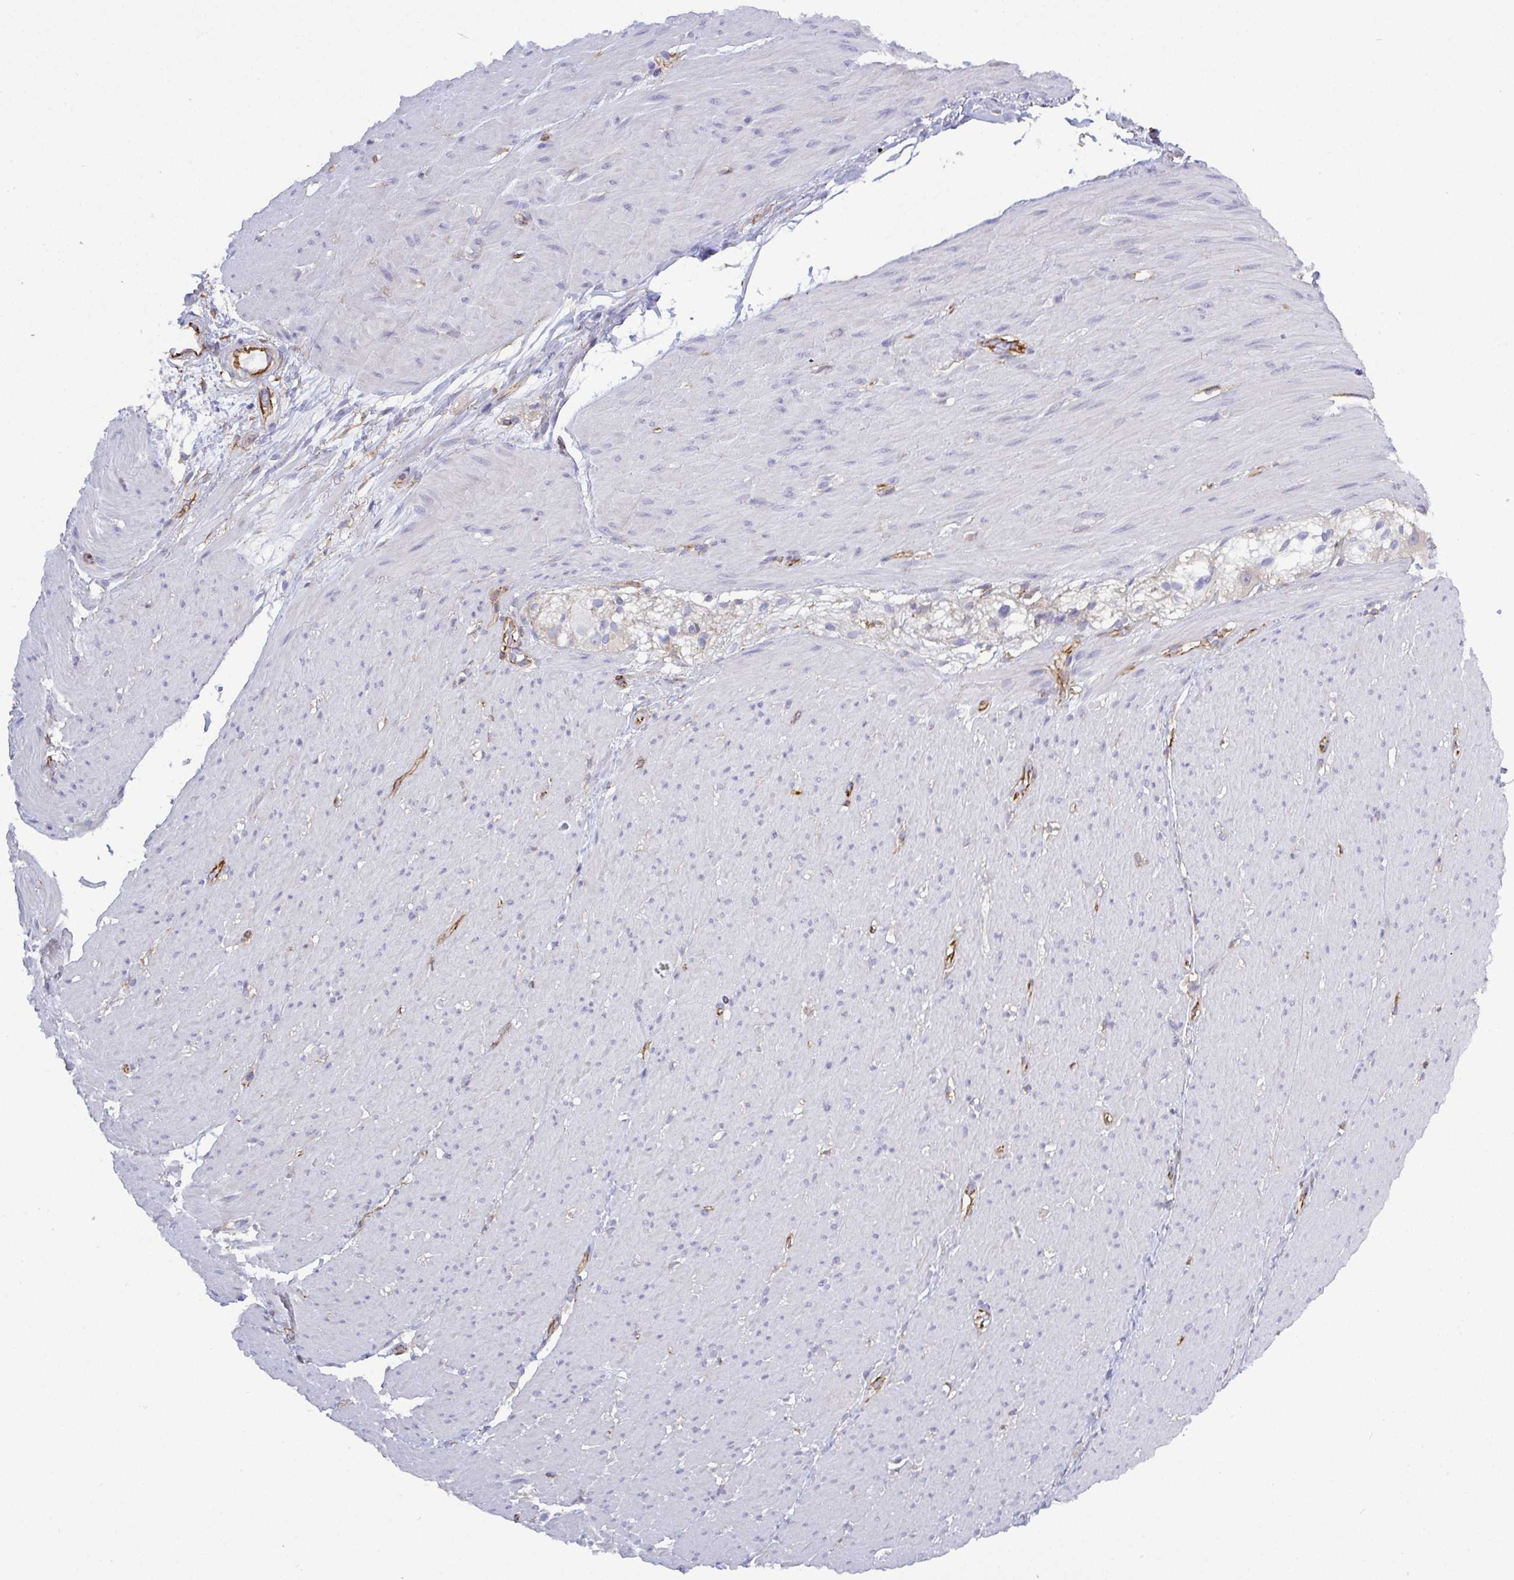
{"staining": {"intensity": "negative", "quantity": "none", "location": "none"}, "tissue": "smooth muscle", "cell_type": "Smooth muscle cells", "image_type": "normal", "snomed": [{"axis": "morphology", "description": "Normal tissue, NOS"}, {"axis": "topography", "description": "Smooth muscle"}, {"axis": "topography", "description": "Rectum"}], "caption": "The photomicrograph displays no significant staining in smooth muscle cells of smooth muscle.", "gene": "LIMA1", "patient": {"sex": "male", "age": 53}}